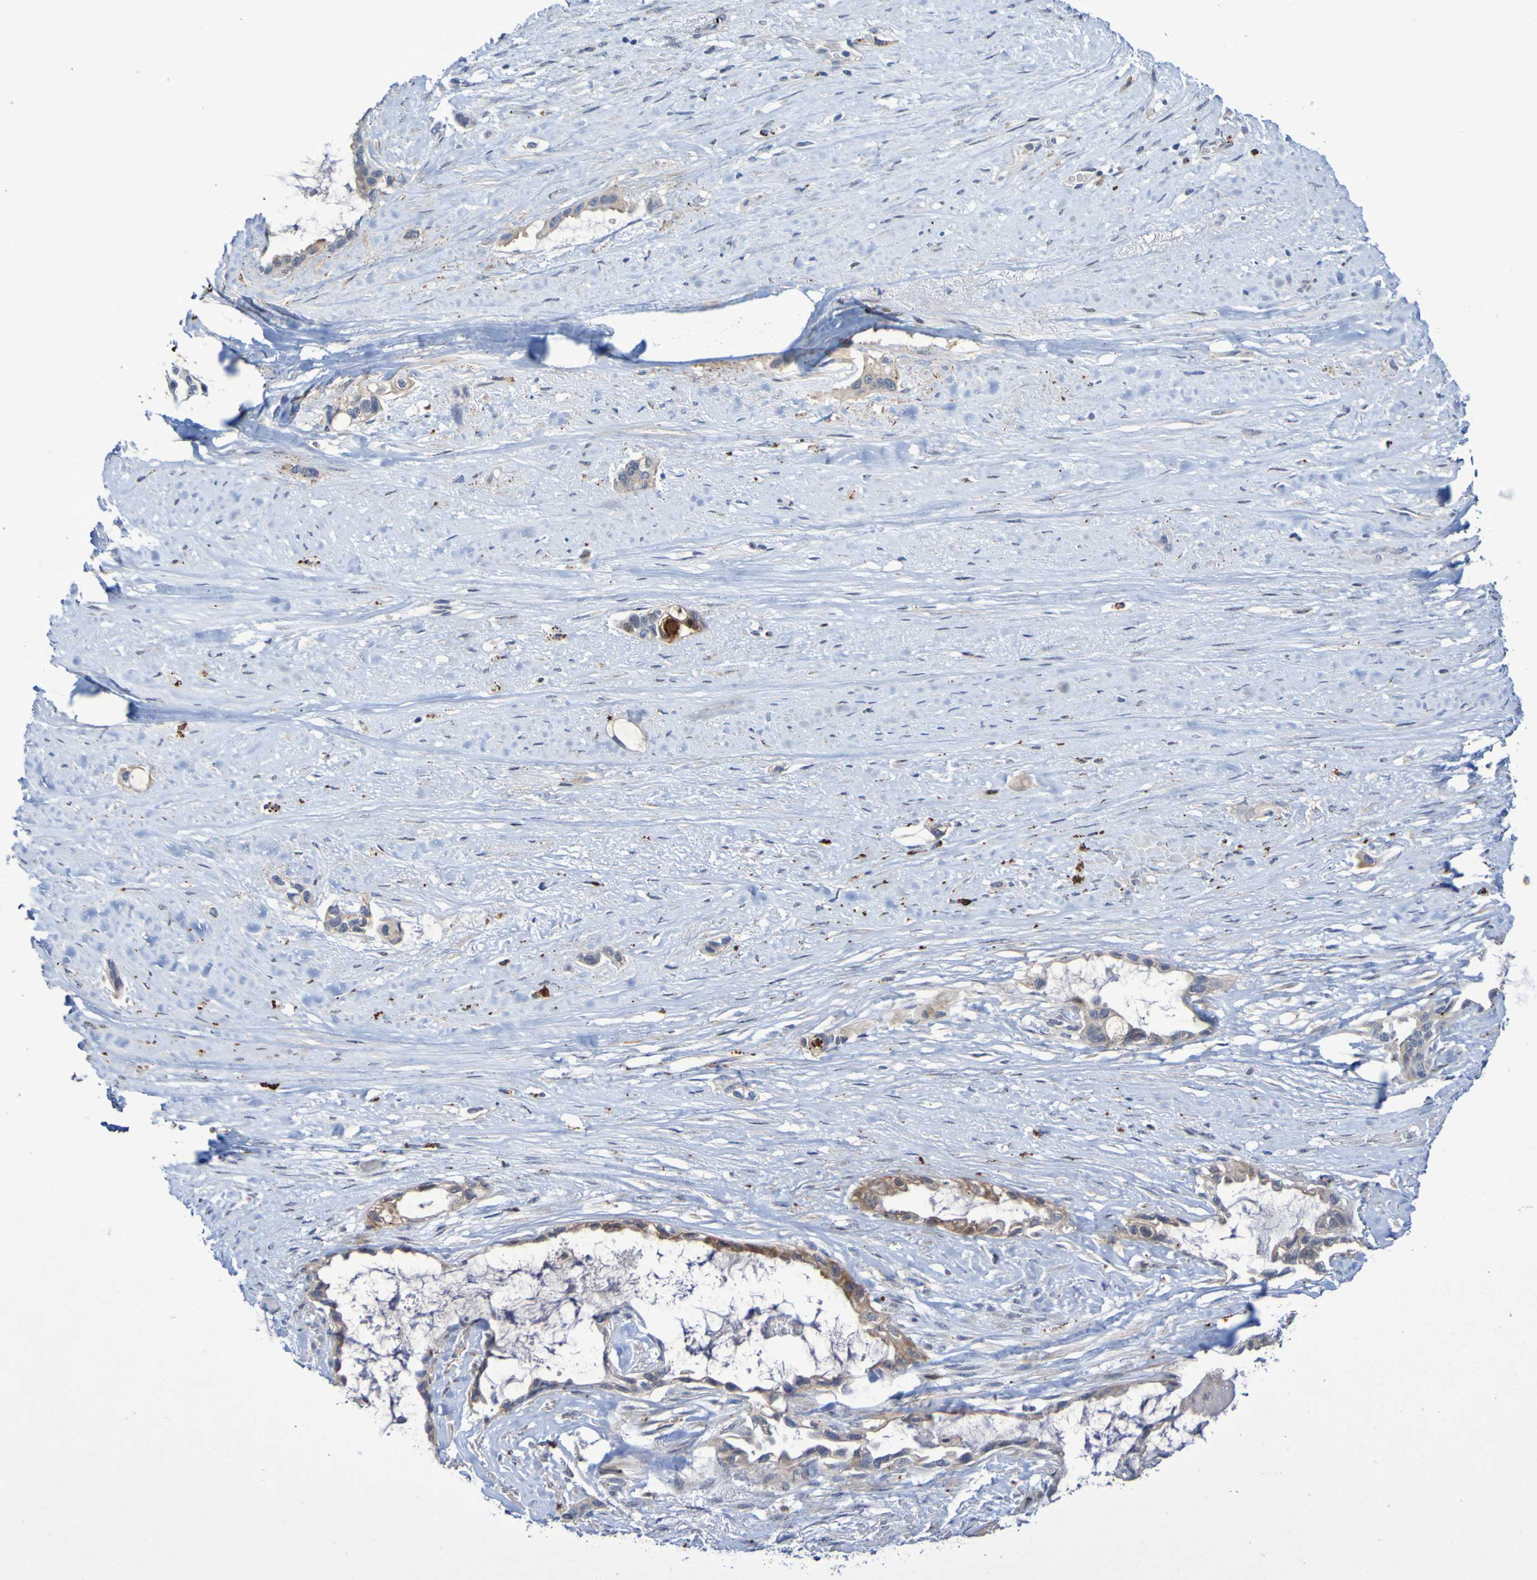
{"staining": {"intensity": "moderate", "quantity": "<25%", "location": "cytoplasmic/membranous"}, "tissue": "liver cancer", "cell_type": "Tumor cells", "image_type": "cancer", "snomed": [{"axis": "morphology", "description": "Cholangiocarcinoma"}, {"axis": "topography", "description": "Liver"}], "caption": "Moderate cytoplasmic/membranous staining is present in about <25% of tumor cells in liver cancer. The staining was performed using DAB, with brown indicating positive protein expression. Nuclei are stained blue with hematoxylin.", "gene": "FBP2", "patient": {"sex": "female", "age": 65}}